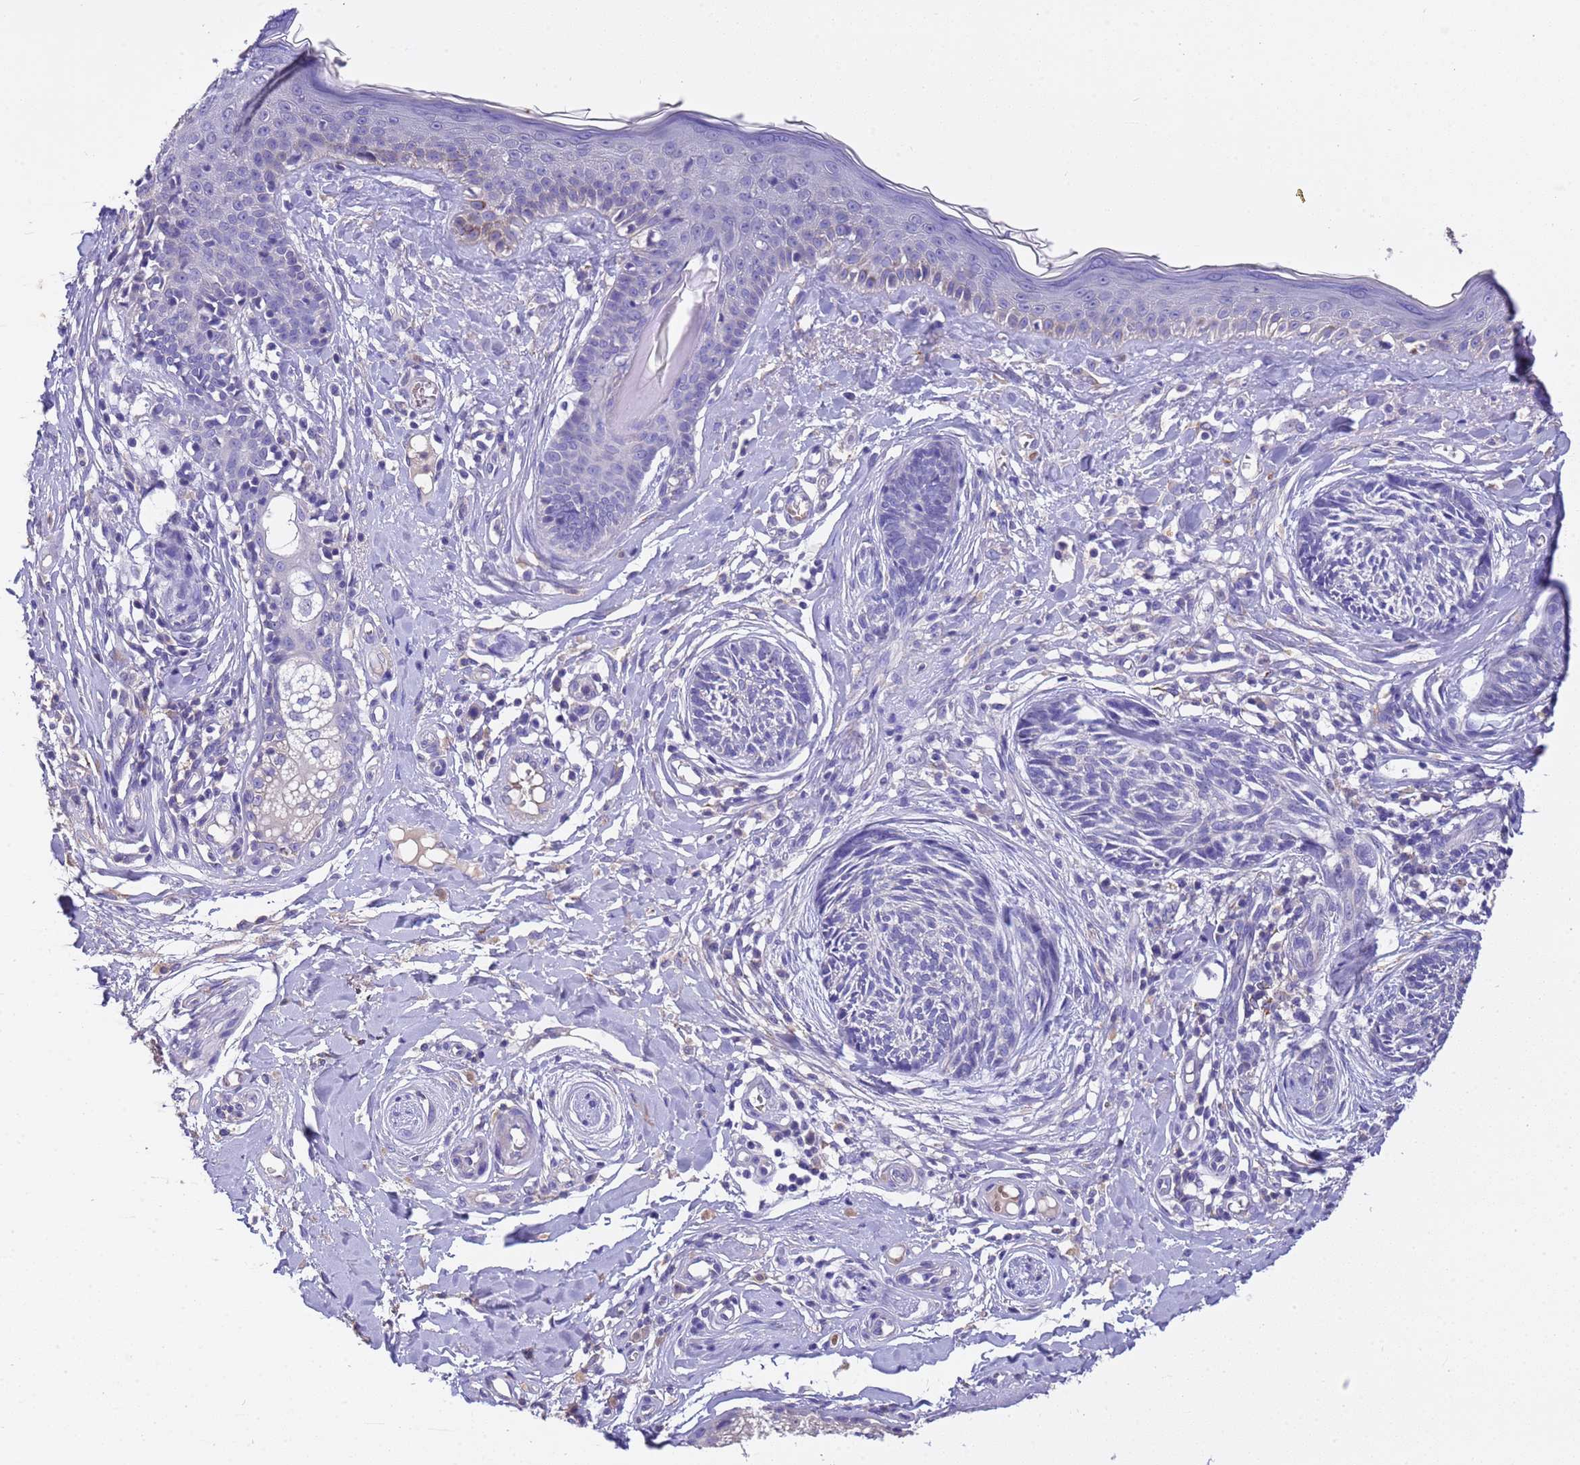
{"staining": {"intensity": "negative", "quantity": "none", "location": "none"}, "tissue": "skin cancer", "cell_type": "Tumor cells", "image_type": "cancer", "snomed": [{"axis": "morphology", "description": "Squamous cell carcinoma, NOS"}, {"axis": "topography", "description": "Skin"}], "caption": "Skin cancer stained for a protein using IHC shows no positivity tumor cells.", "gene": "SLC24A3", "patient": {"sex": "male", "age": 82}}